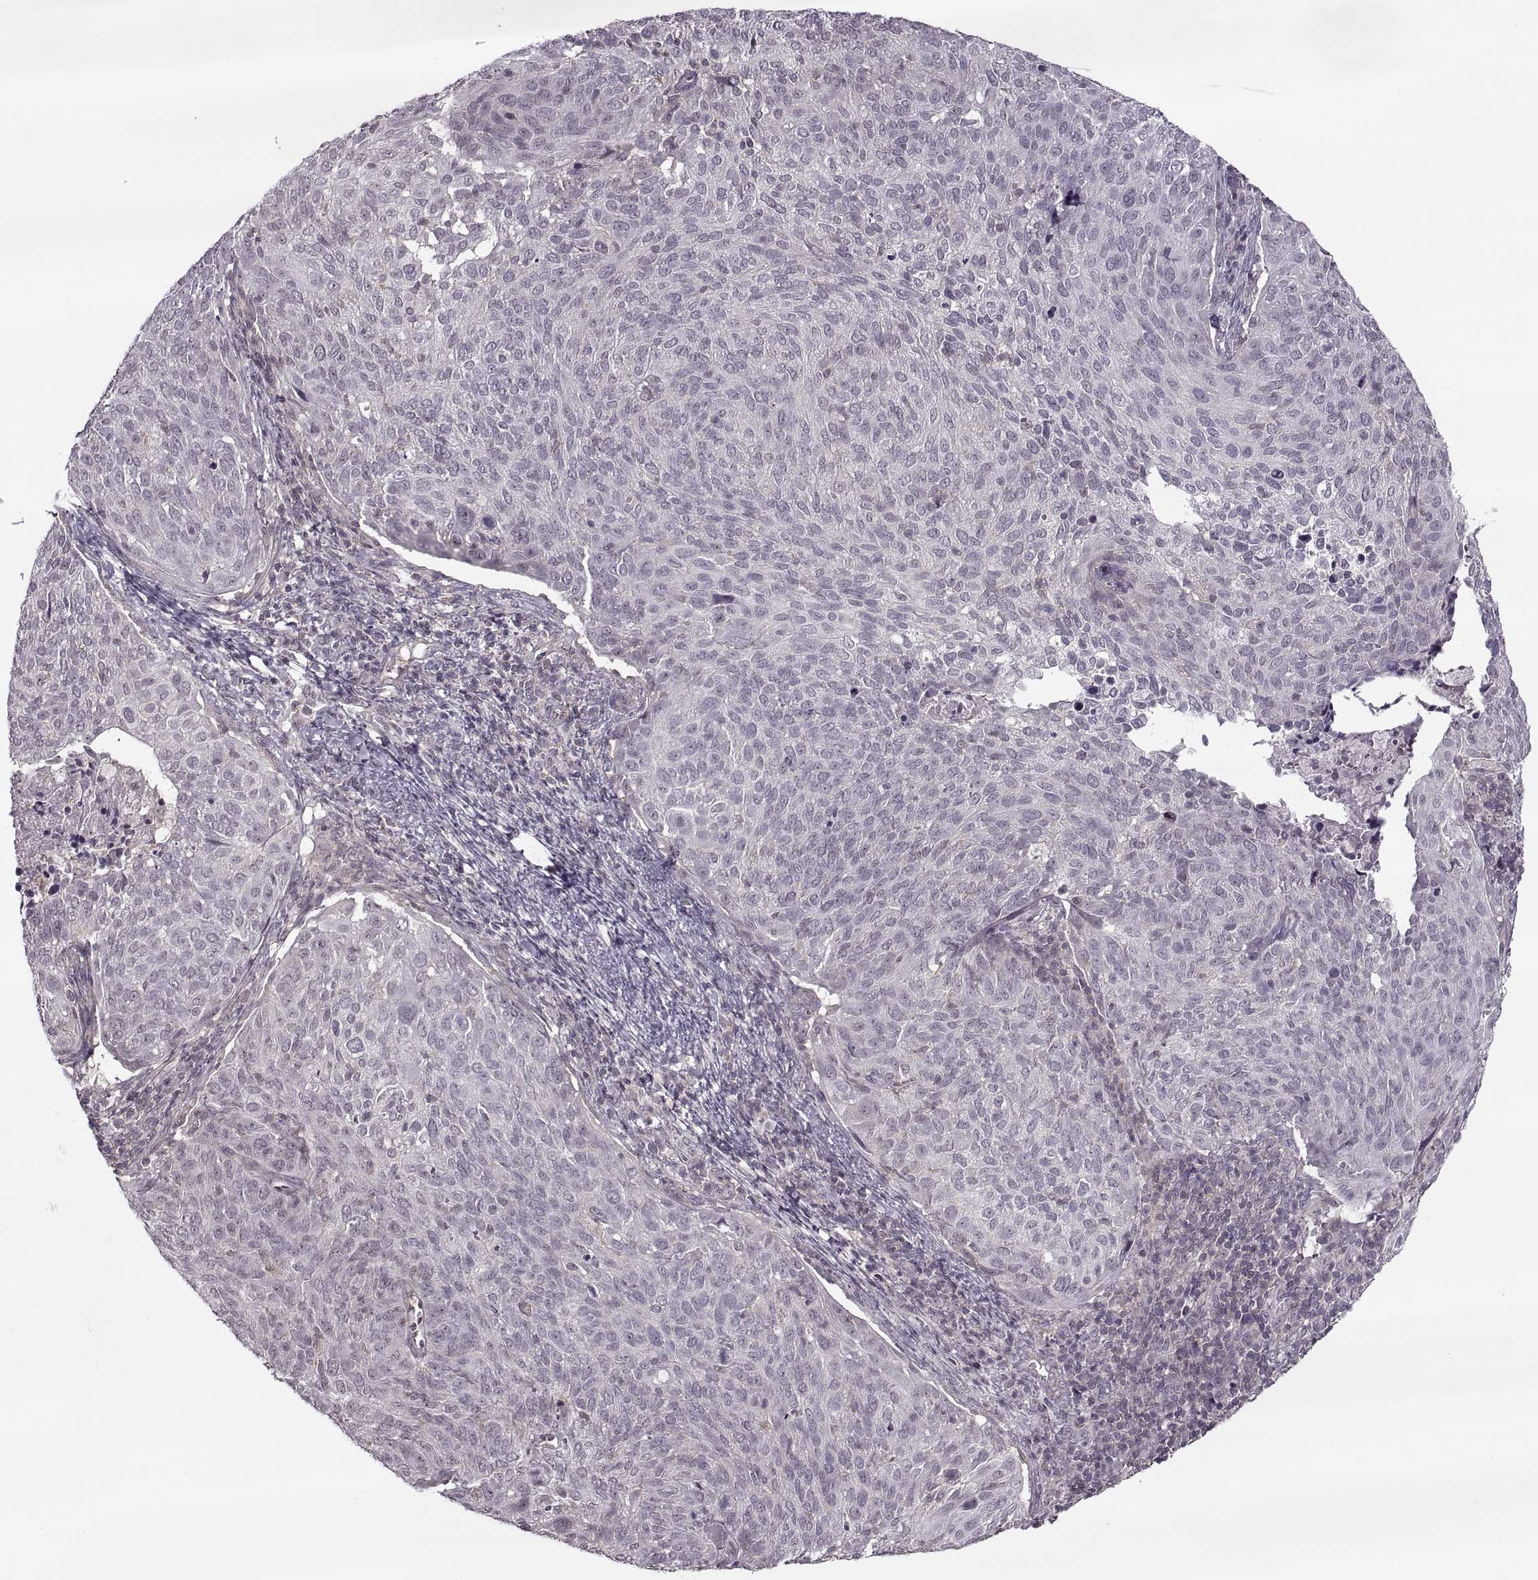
{"staining": {"intensity": "negative", "quantity": "none", "location": "none"}, "tissue": "cervical cancer", "cell_type": "Tumor cells", "image_type": "cancer", "snomed": [{"axis": "morphology", "description": "Squamous cell carcinoma, NOS"}, {"axis": "topography", "description": "Cervix"}], "caption": "This is an immunohistochemistry (IHC) micrograph of human cervical squamous cell carcinoma. There is no positivity in tumor cells.", "gene": "LUZP2", "patient": {"sex": "female", "age": 39}}